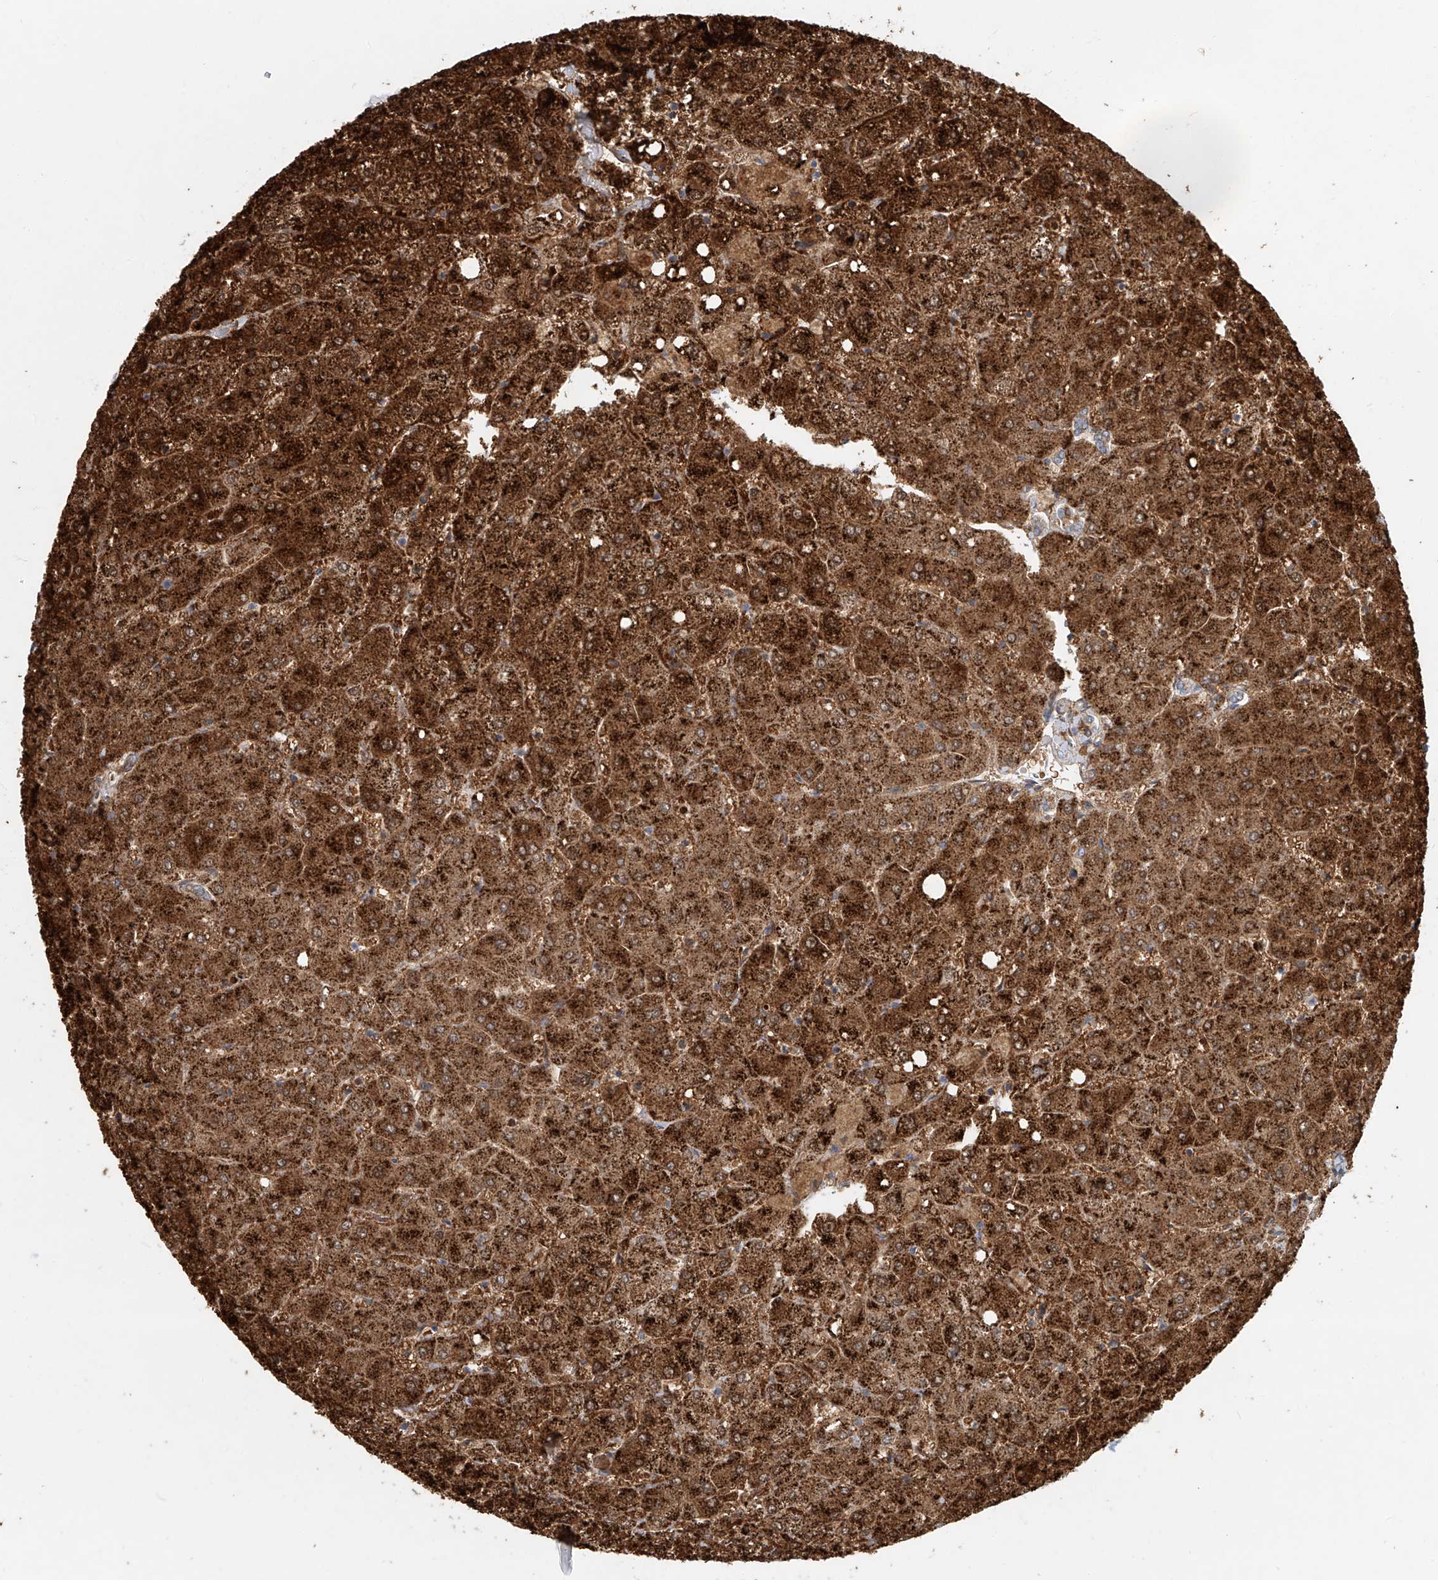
{"staining": {"intensity": "weak", "quantity": ">75%", "location": "cytoplasmic/membranous"}, "tissue": "liver", "cell_type": "Cholangiocytes", "image_type": "normal", "snomed": [{"axis": "morphology", "description": "Normal tissue, NOS"}, {"axis": "topography", "description": "Liver"}], "caption": "Protein staining of unremarkable liver reveals weak cytoplasmic/membranous positivity in about >75% of cholangiocytes. (DAB (3,3'-diaminobenzidine) IHC with brightfield microscopy, high magnification).", "gene": "PTPRA", "patient": {"sex": "female", "age": 54}}